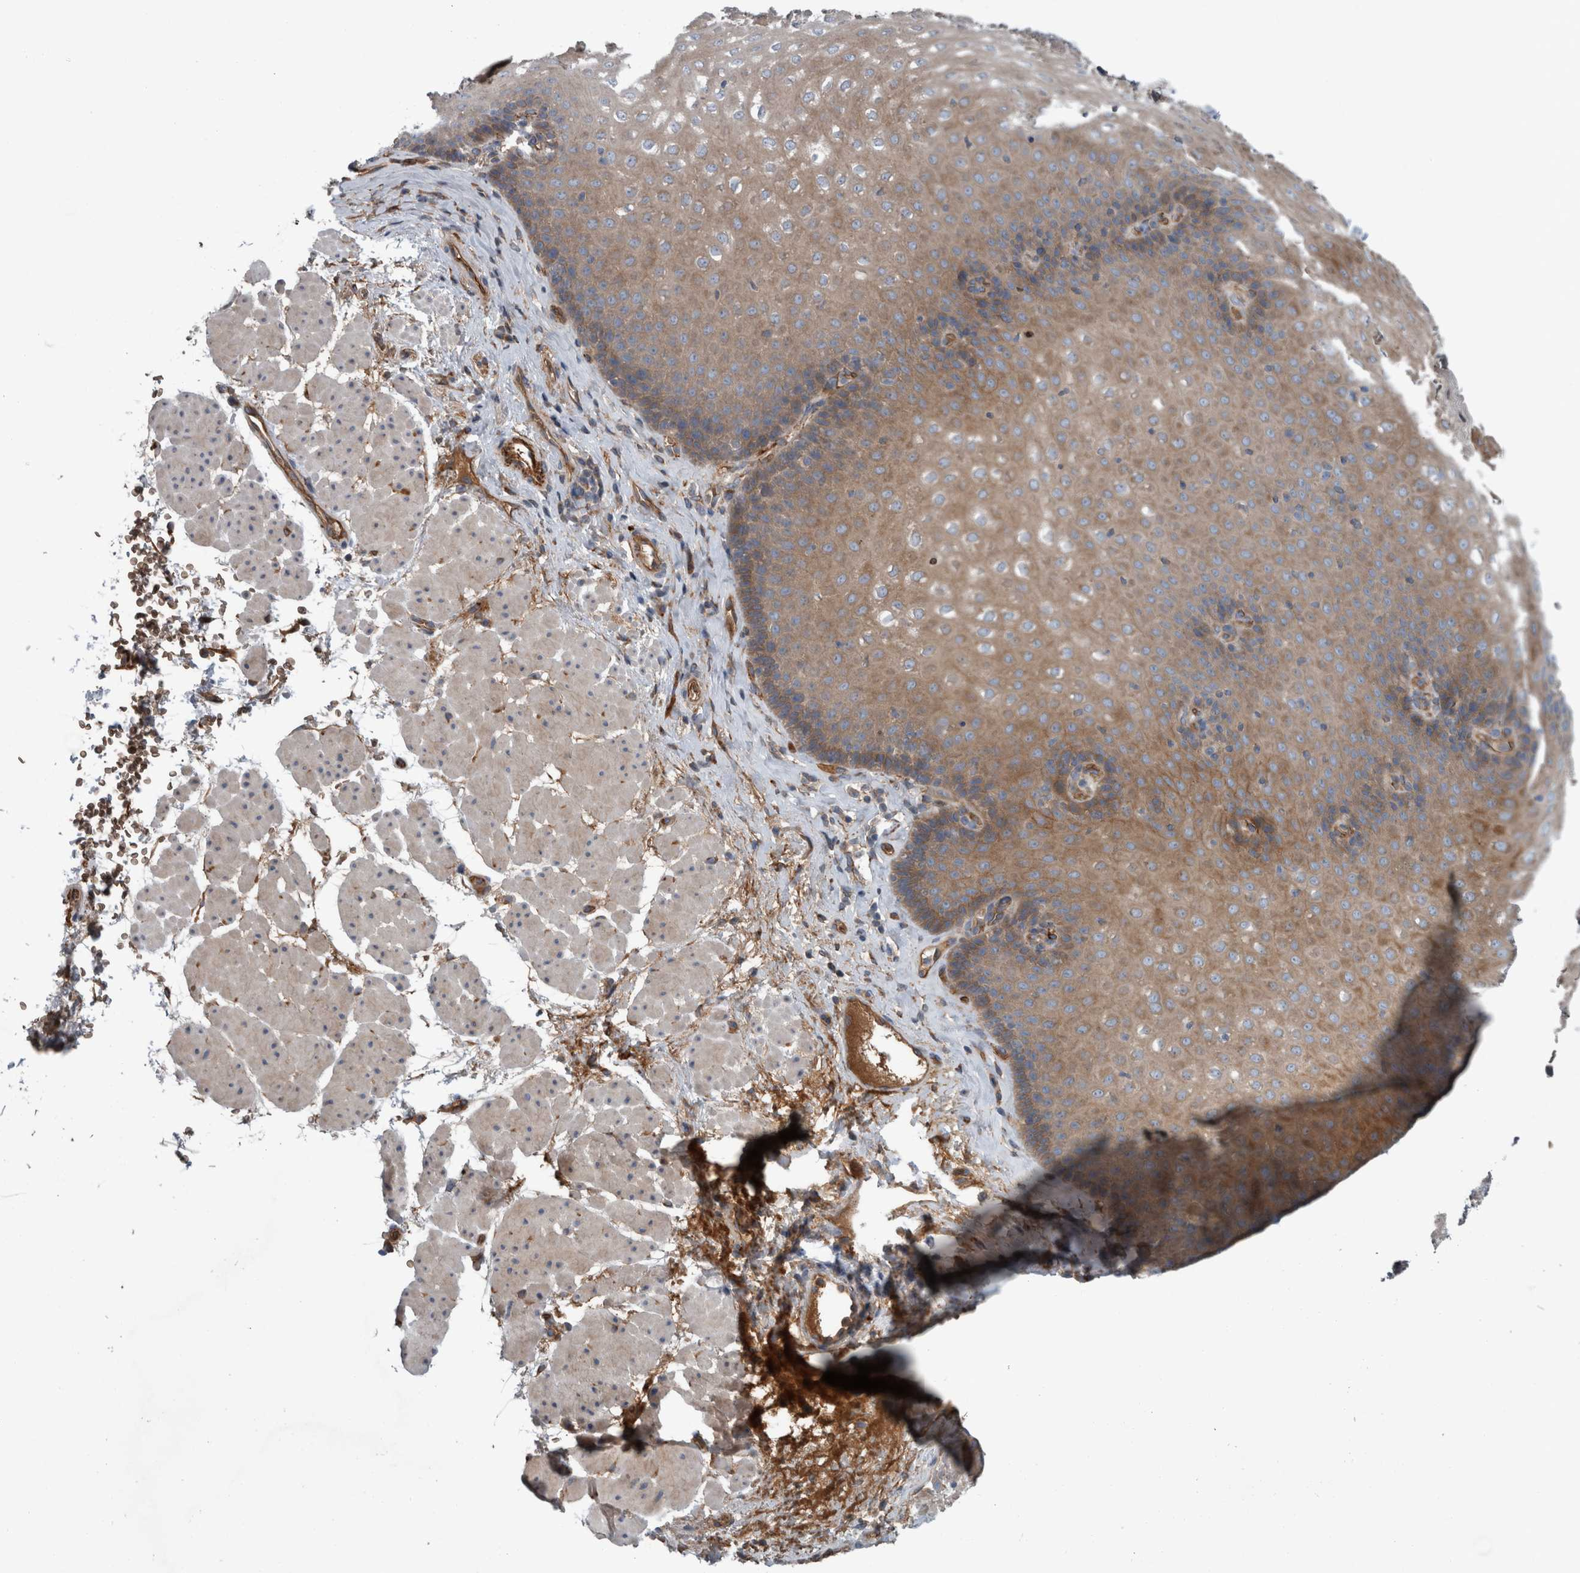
{"staining": {"intensity": "moderate", "quantity": ">75%", "location": "cytoplasmic/membranous"}, "tissue": "esophagus", "cell_type": "Squamous epithelial cells", "image_type": "normal", "snomed": [{"axis": "morphology", "description": "Normal tissue, NOS"}, {"axis": "topography", "description": "Esophagus"}], "caption": "DAB immunohistochemical staining of normal esophagus demonstrates moderate cytoplasmic/membranous protein staining in approximately >75% of squamous epithelial cells.", "gene": "GLT8D2", "patient": {"sex": "female", "age": 66}}